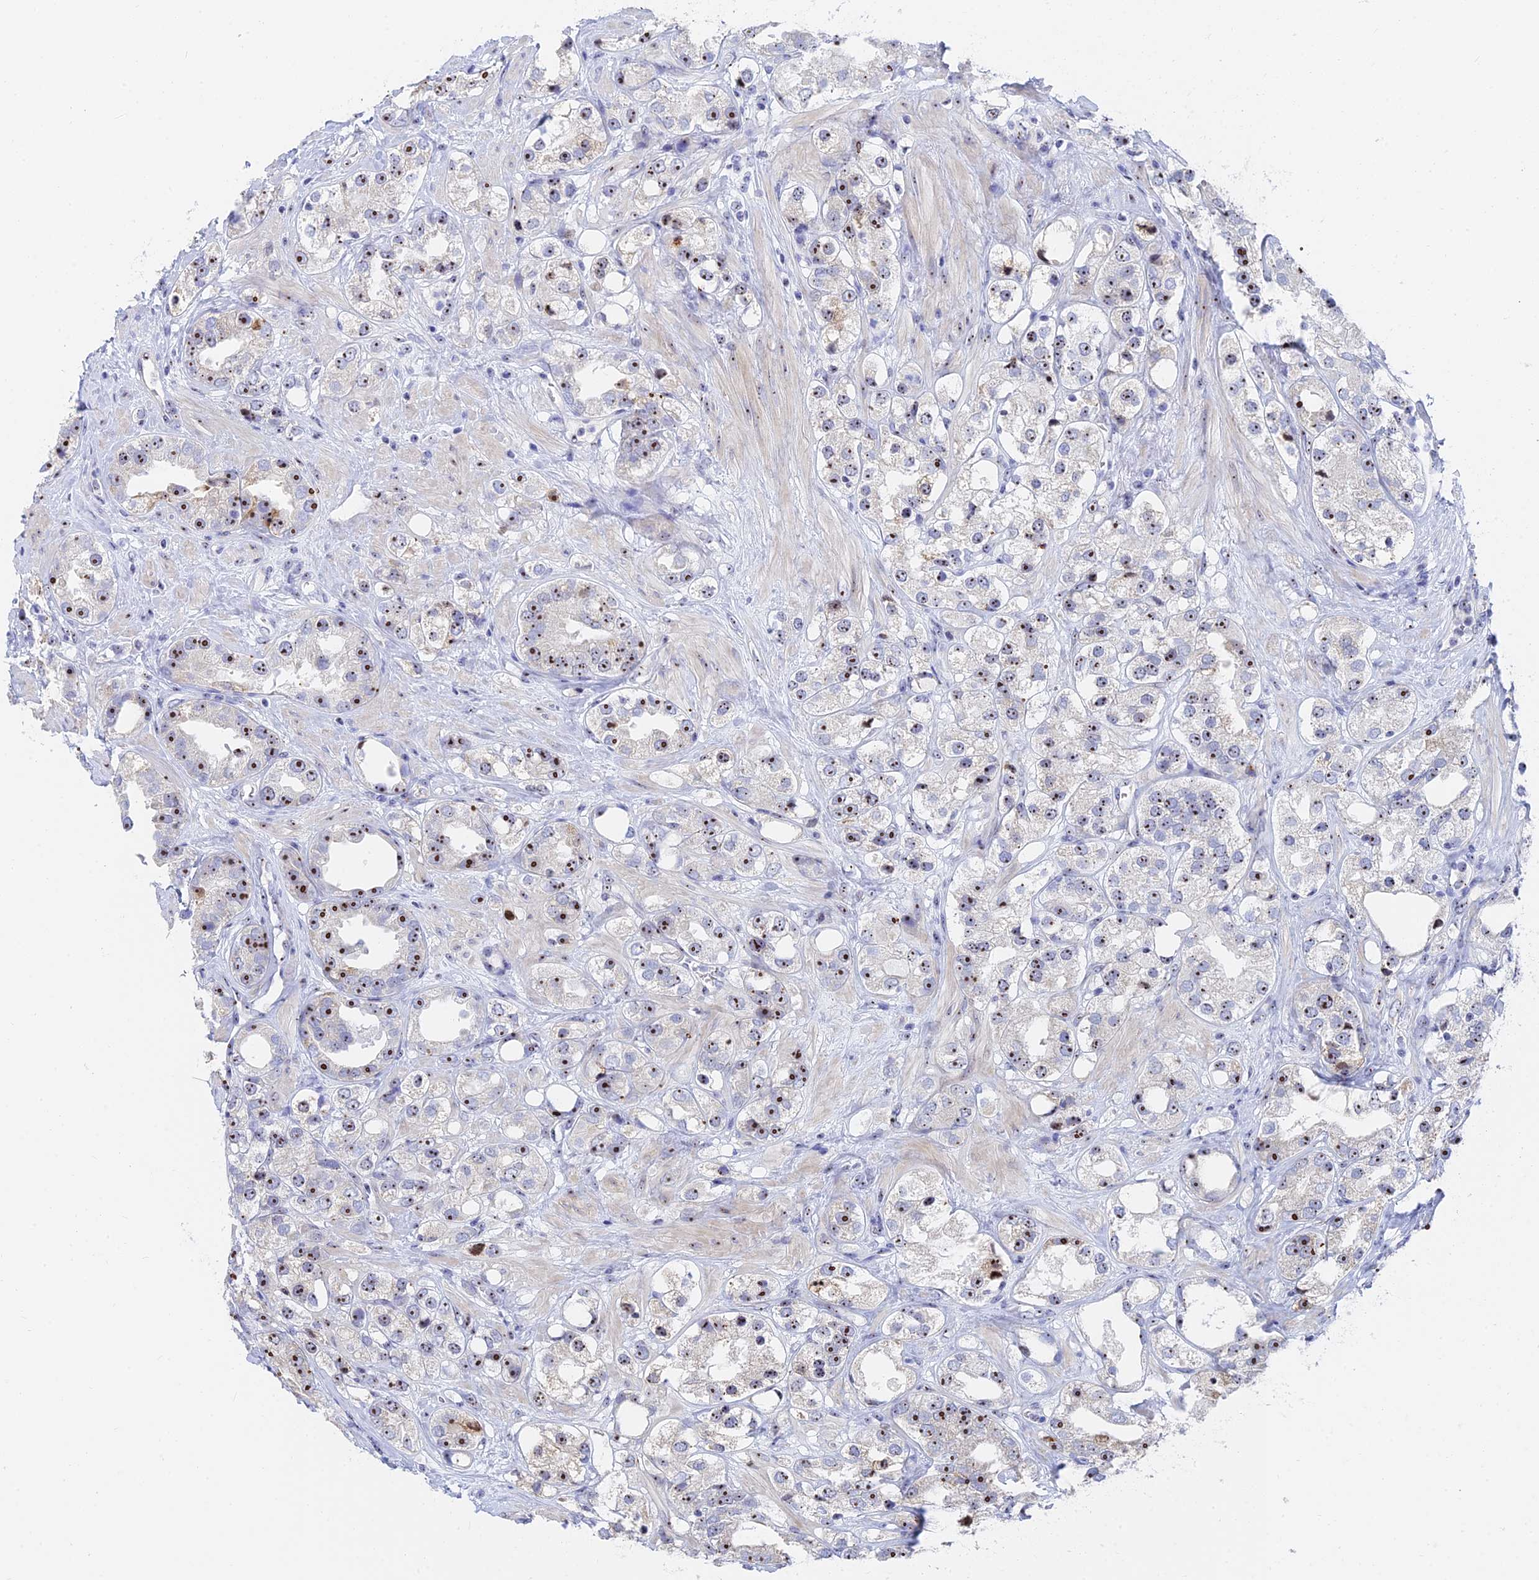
{"staining": {"intensity": "strong", "quantity": "25%-75%", "location": "nuclear"}, "tissue": "prostate cancer", "cell_type": "Tumor cells", "image_type": "cancer", "snomed": [{"axis": "morphology", "description": "Adenocarcinoma, NOS"}, {"axis": "topography", "description": "Prostate"}], "caption": "Immunohistochemical staining of prostate cancer demonstrates high levels of strong nuclear protein staining in about 25%-75% of tumor cells.", "gene": "RSL1D1", "patient": {"sex": "male", "age": 79}}